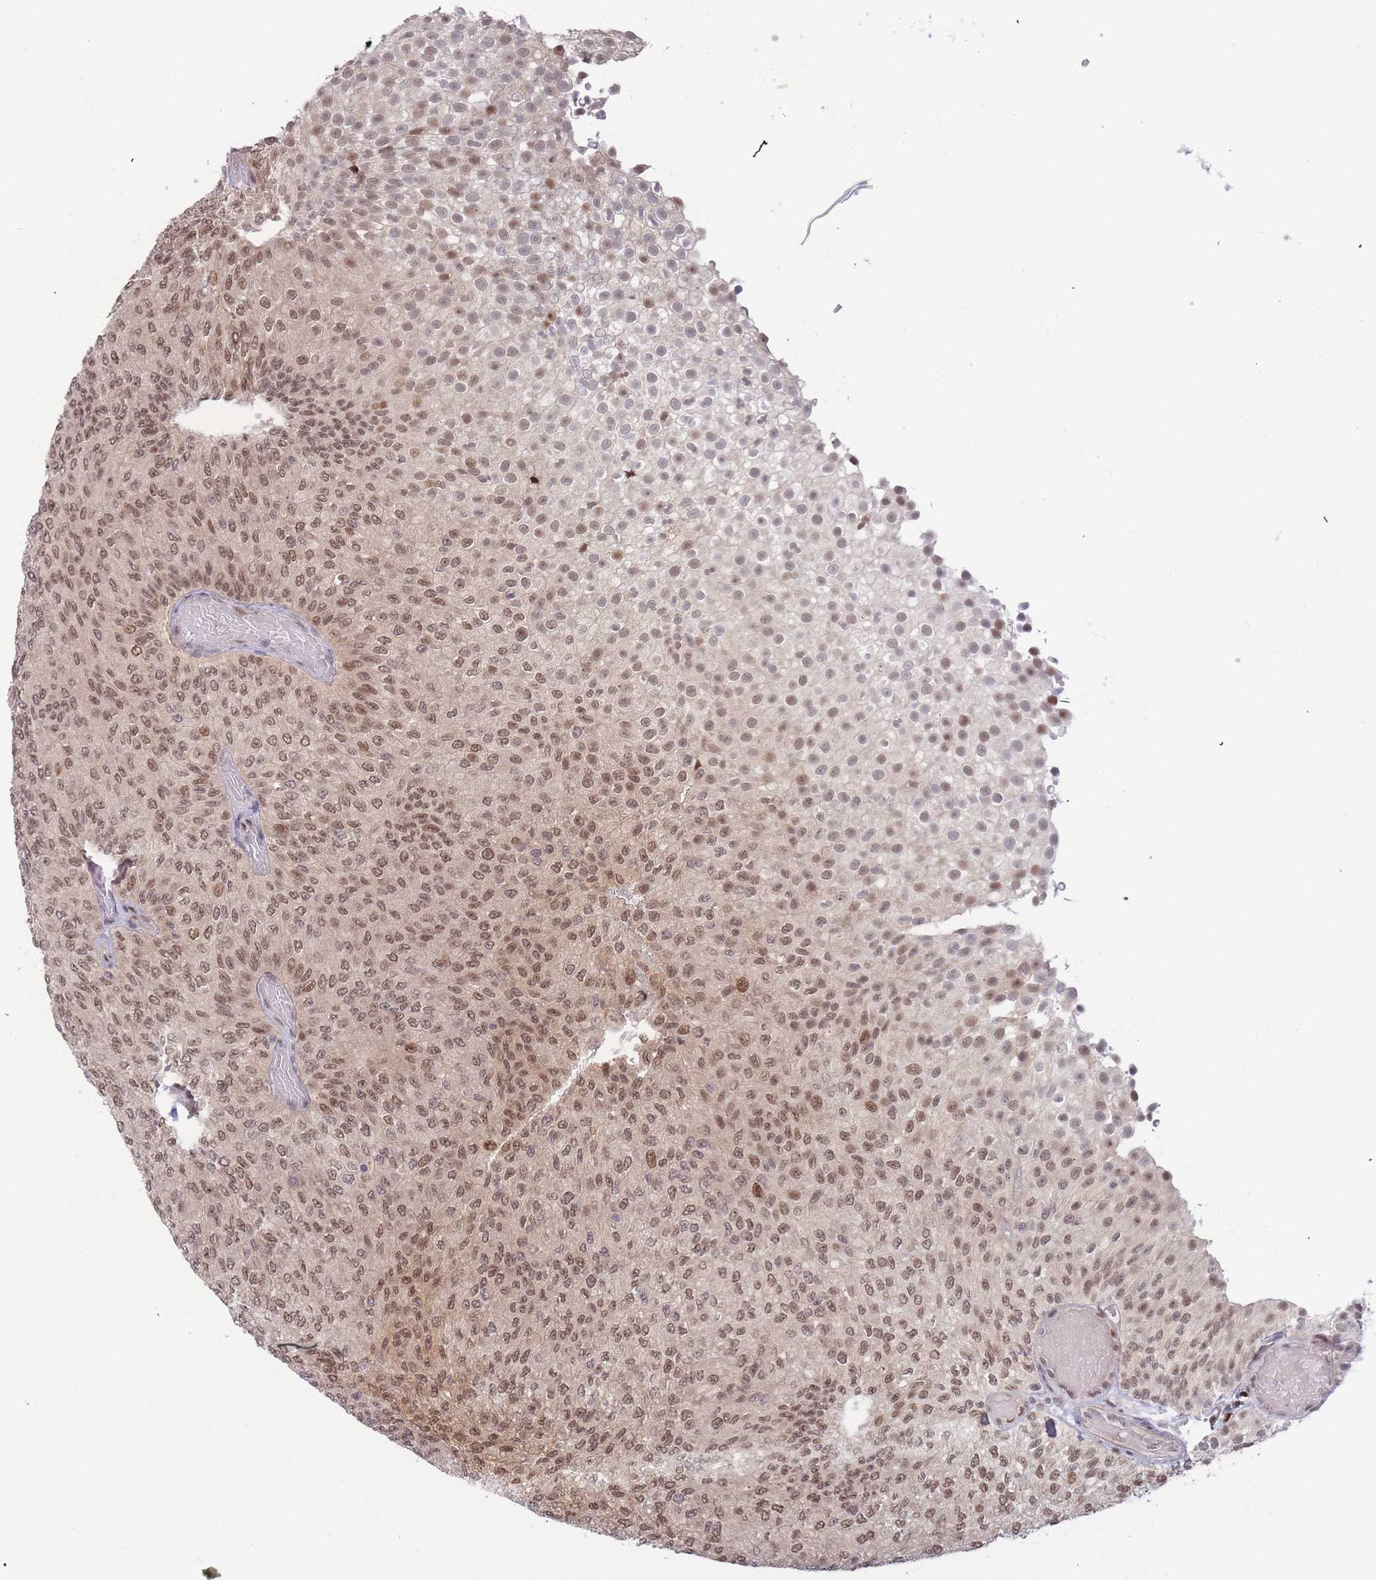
{"staining": {"intensity": "moderate", "quantity": ">75%", "location": "cytoplasmic/membranous,nuclear"}, "tissue": "urothelial cancer", "cell_type": "Tumor cells", "image_type": "cancer", "snomed": [{"axis": "morphology", "description": "Urothelial carcinoma, Low grade"}, {"axis": "topography", "description": "Urinary bladder"}], "caption": "The micrograph reveals staining of low-grade urothelial carcinoma, revealing moderate cytoplasmic/membranous and nuclear protein staining (brown color) within tumor cells.", "gene": "DEAF1", "patient": {"sex": "male", "age": 78}}